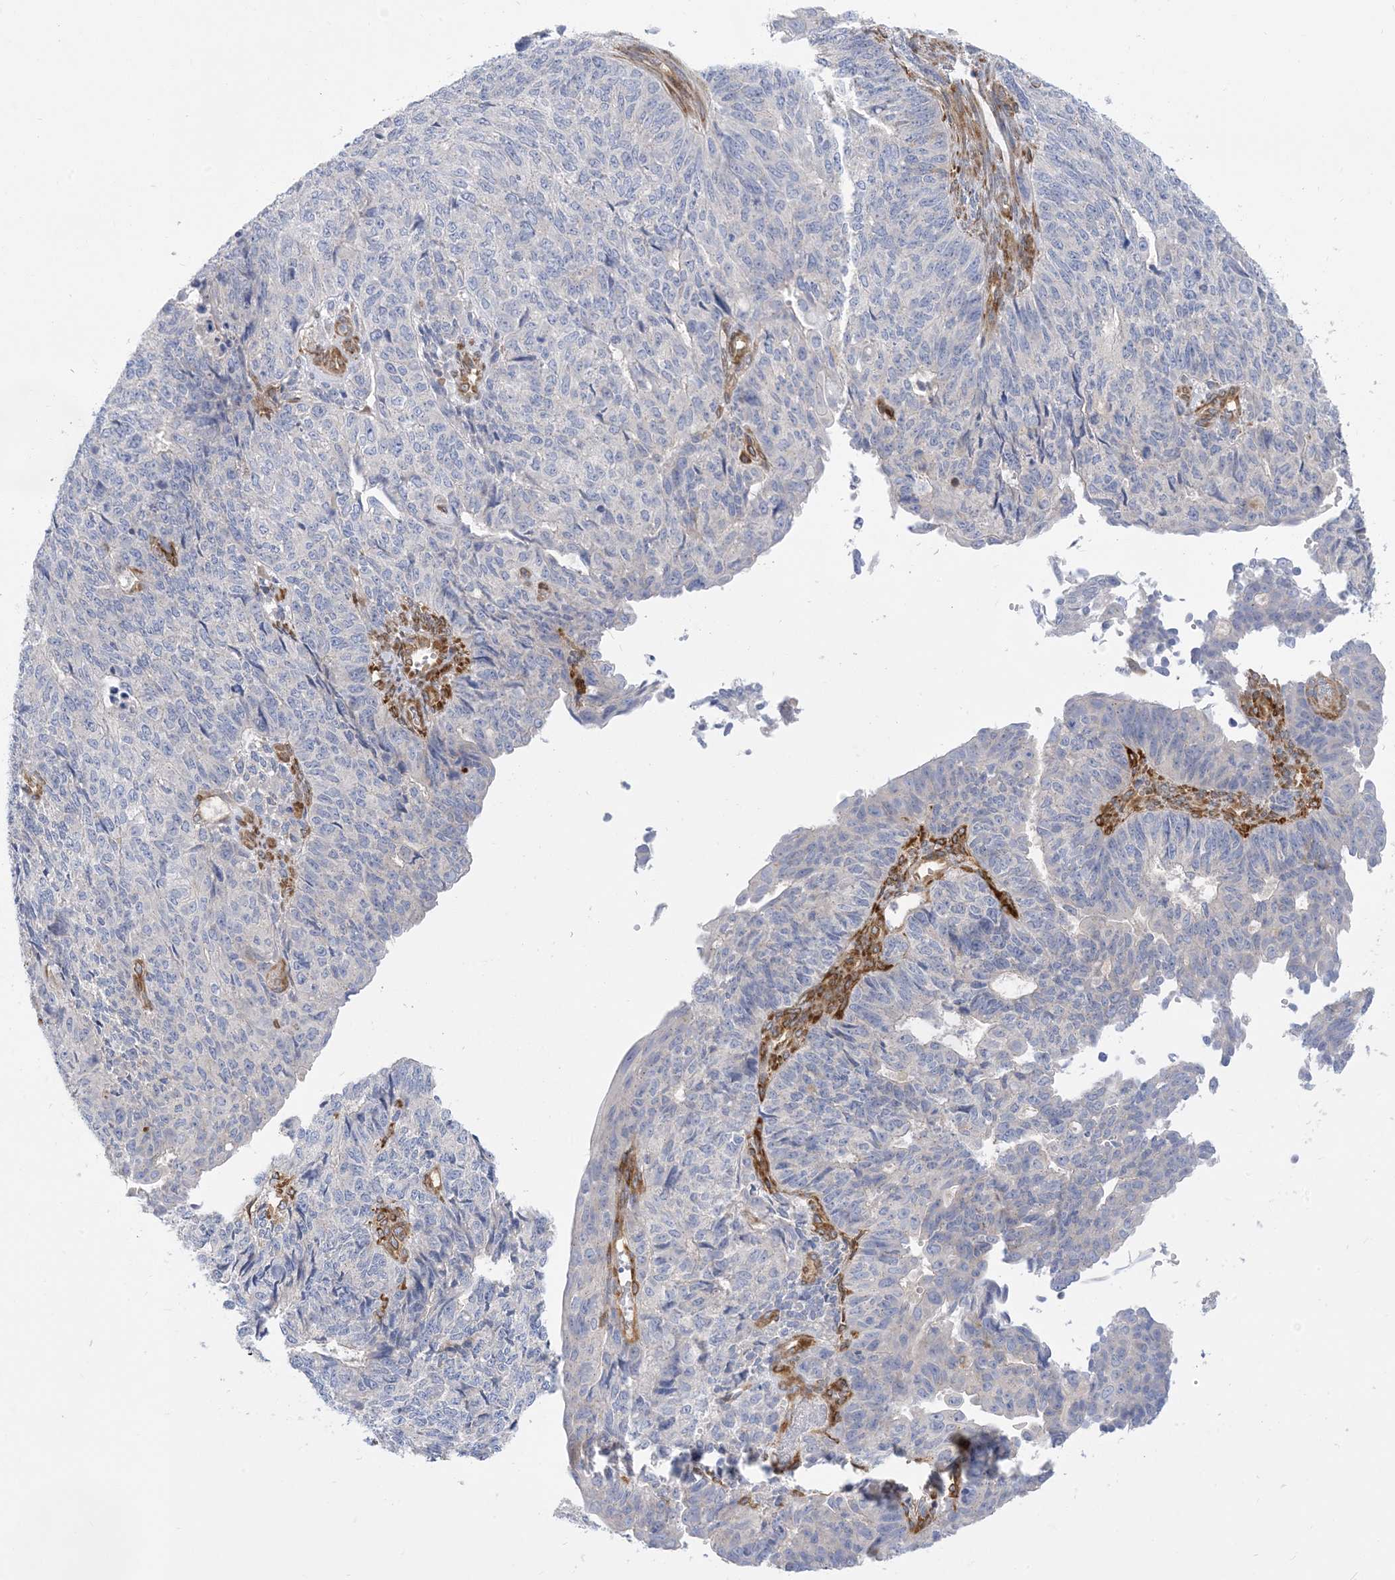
{"staining": {"intensity": "negative", "quantity": "none", "location": "none"}, "tissue": "endometrial cancer", "cell_type": "Tumor cells", "image_type": "cancer", "snomed": [{"axis": "morphology", "description": "Adenocarcinoma, NOS"}, {"axis": "topography", "description": "Endometrium"}], "caption": "DAB (3,3'-diaminobenzidine) immunohistochemical staining of human endometrial cancer (adenocarcinoma) shows no significant expression in tumor cells. (DAB (3,3'-diaminobenzidine) immunohistochemistry, high magnification).", "gene": "RBMS3", "patient": {"sex": "female", "age": 32}}